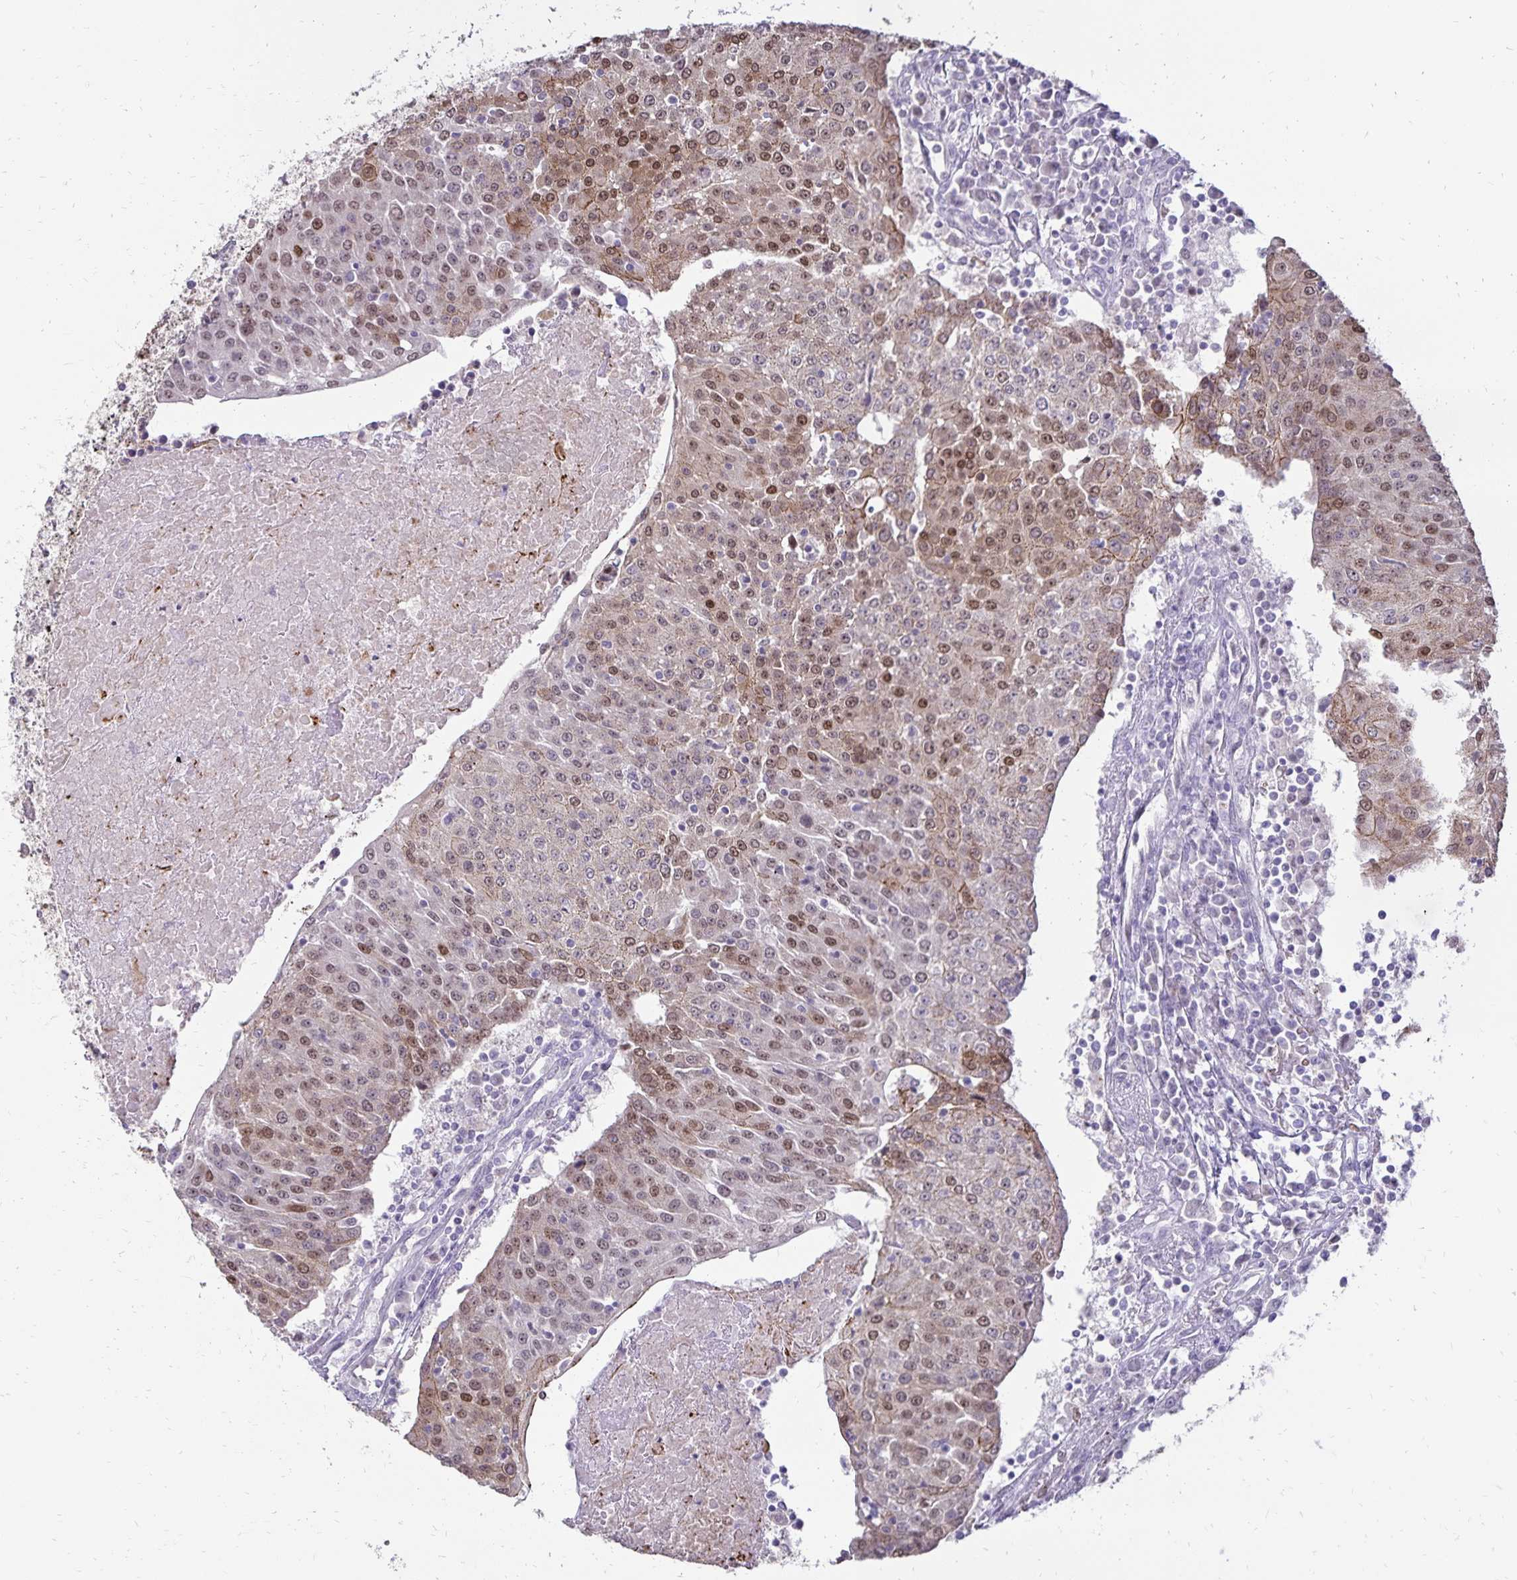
{"staining": {"intensity": "moderate", "quantity": "25%-75%", "location": "nuclear"}, "tissue": "urothelial cancer", "cell_type": "Tumor cells", "image_type": "cancer", "snomed": [{"axis": "morphology", "description": "Urothelial carcinoma, High grade"}, {"axis": "topography", "description": "Urinary bladder"}], "caption": "A brown stain labels moderate nuclear expression of a protein in urothelial cancer tumor cells.", "gene": "POLB", "patient": {"sex": "female", "age": 85}}